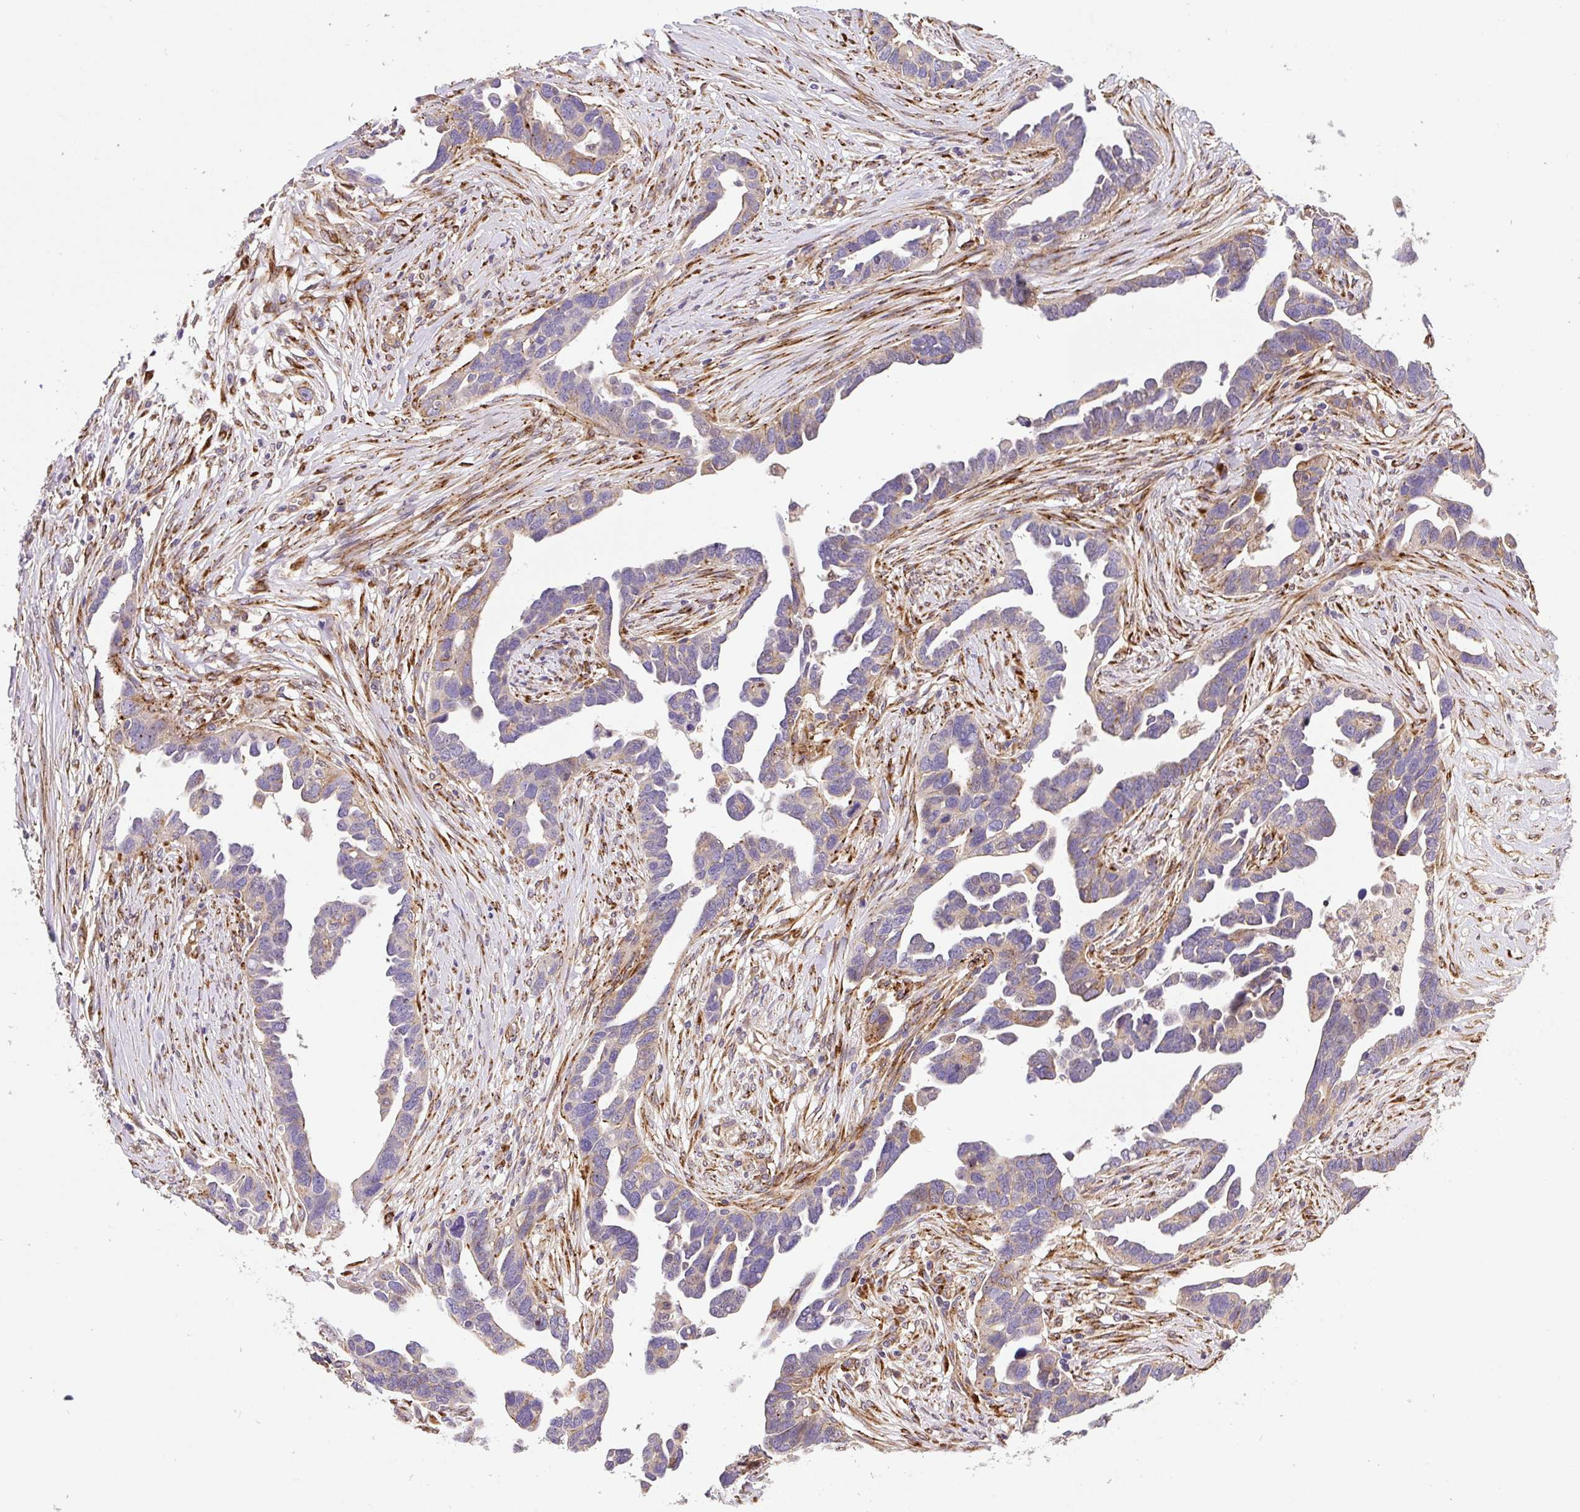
{"staining": {"intensity": "weak", "quantity": "<25%", "location": "cytoplasmic/membranous"}, "tissue": "ovarian cancer", "cell_type": "Tumor cells", "image_type": "cancer", "snomed": [{"axis": "morphology", "description": "Cystadenocarcinoma, serous, NOS"}, {"axis": "topography", "description": "Ovary"}], "caption": "The histopathology image displays no staining of tumor cells in serous cystadenocarcinoma (ovarian). (DAB immunohistochemistry (IHC) with hematoxylin counter stain).", "gene": "RNF170", "patient": {"sex": "female", "age": 54}}